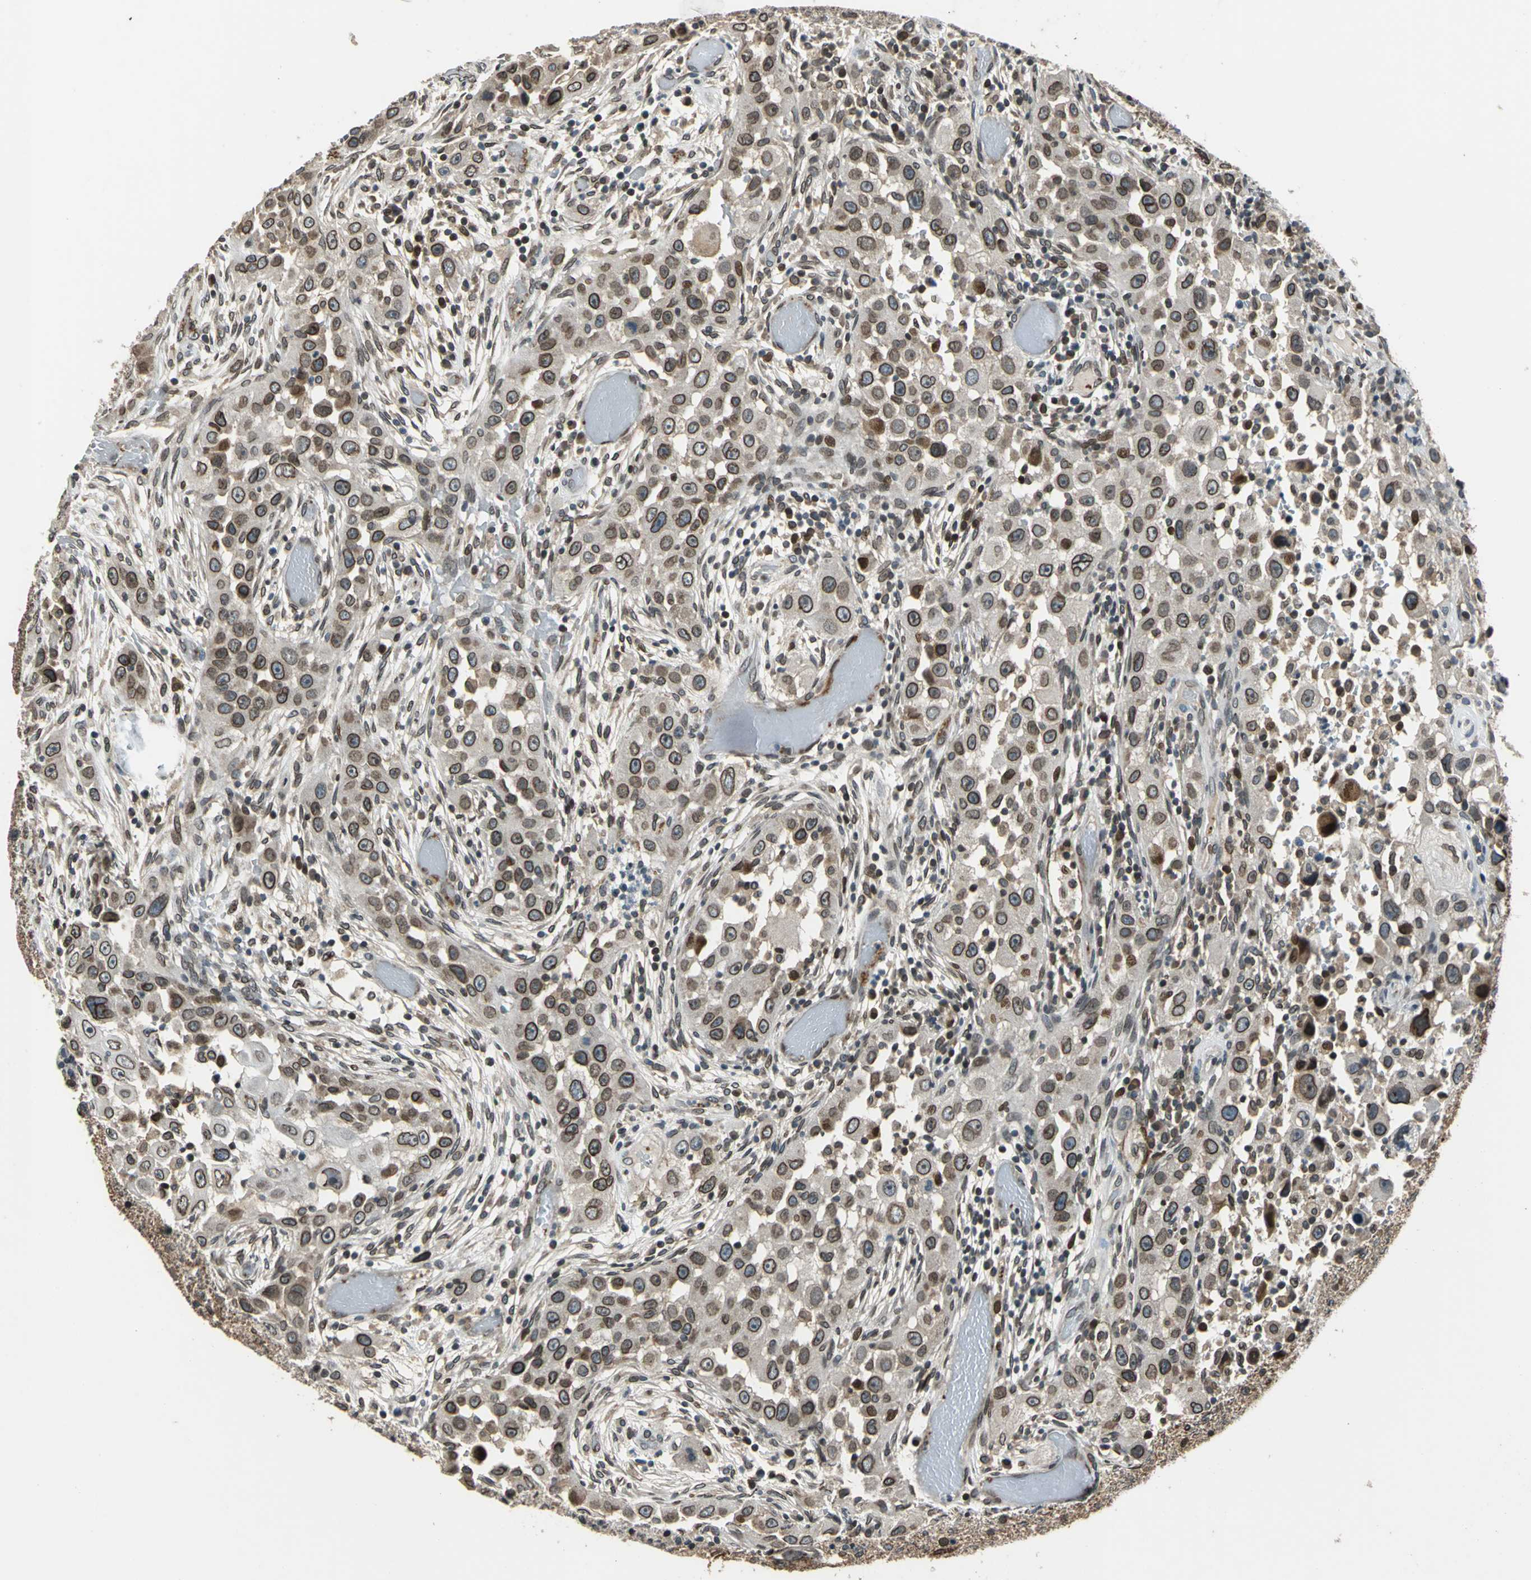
{"staining": {"intensity": "strong", "quantity": ">75%", "location": "cytoplasmic/membranous,nuclear"}, "tissue": "head and neck cancer", "cell_type": "Tumor cells", "image_type": "cancer", "snomed": [{"axis": "morphology", "description": "Carcinoma, NOS"}, {"axis": "topography", "description": "Head-Neck"}], "caption": "This is an image of immunohistochemistry (IHC) staining of head and neck cancer (carcinoma), which shows strong expression in the cytoplasmic/membranous and nuclear of tumor cells.", "gene": "BRIP1", "patient": {"sex": "male", "age": 87}}